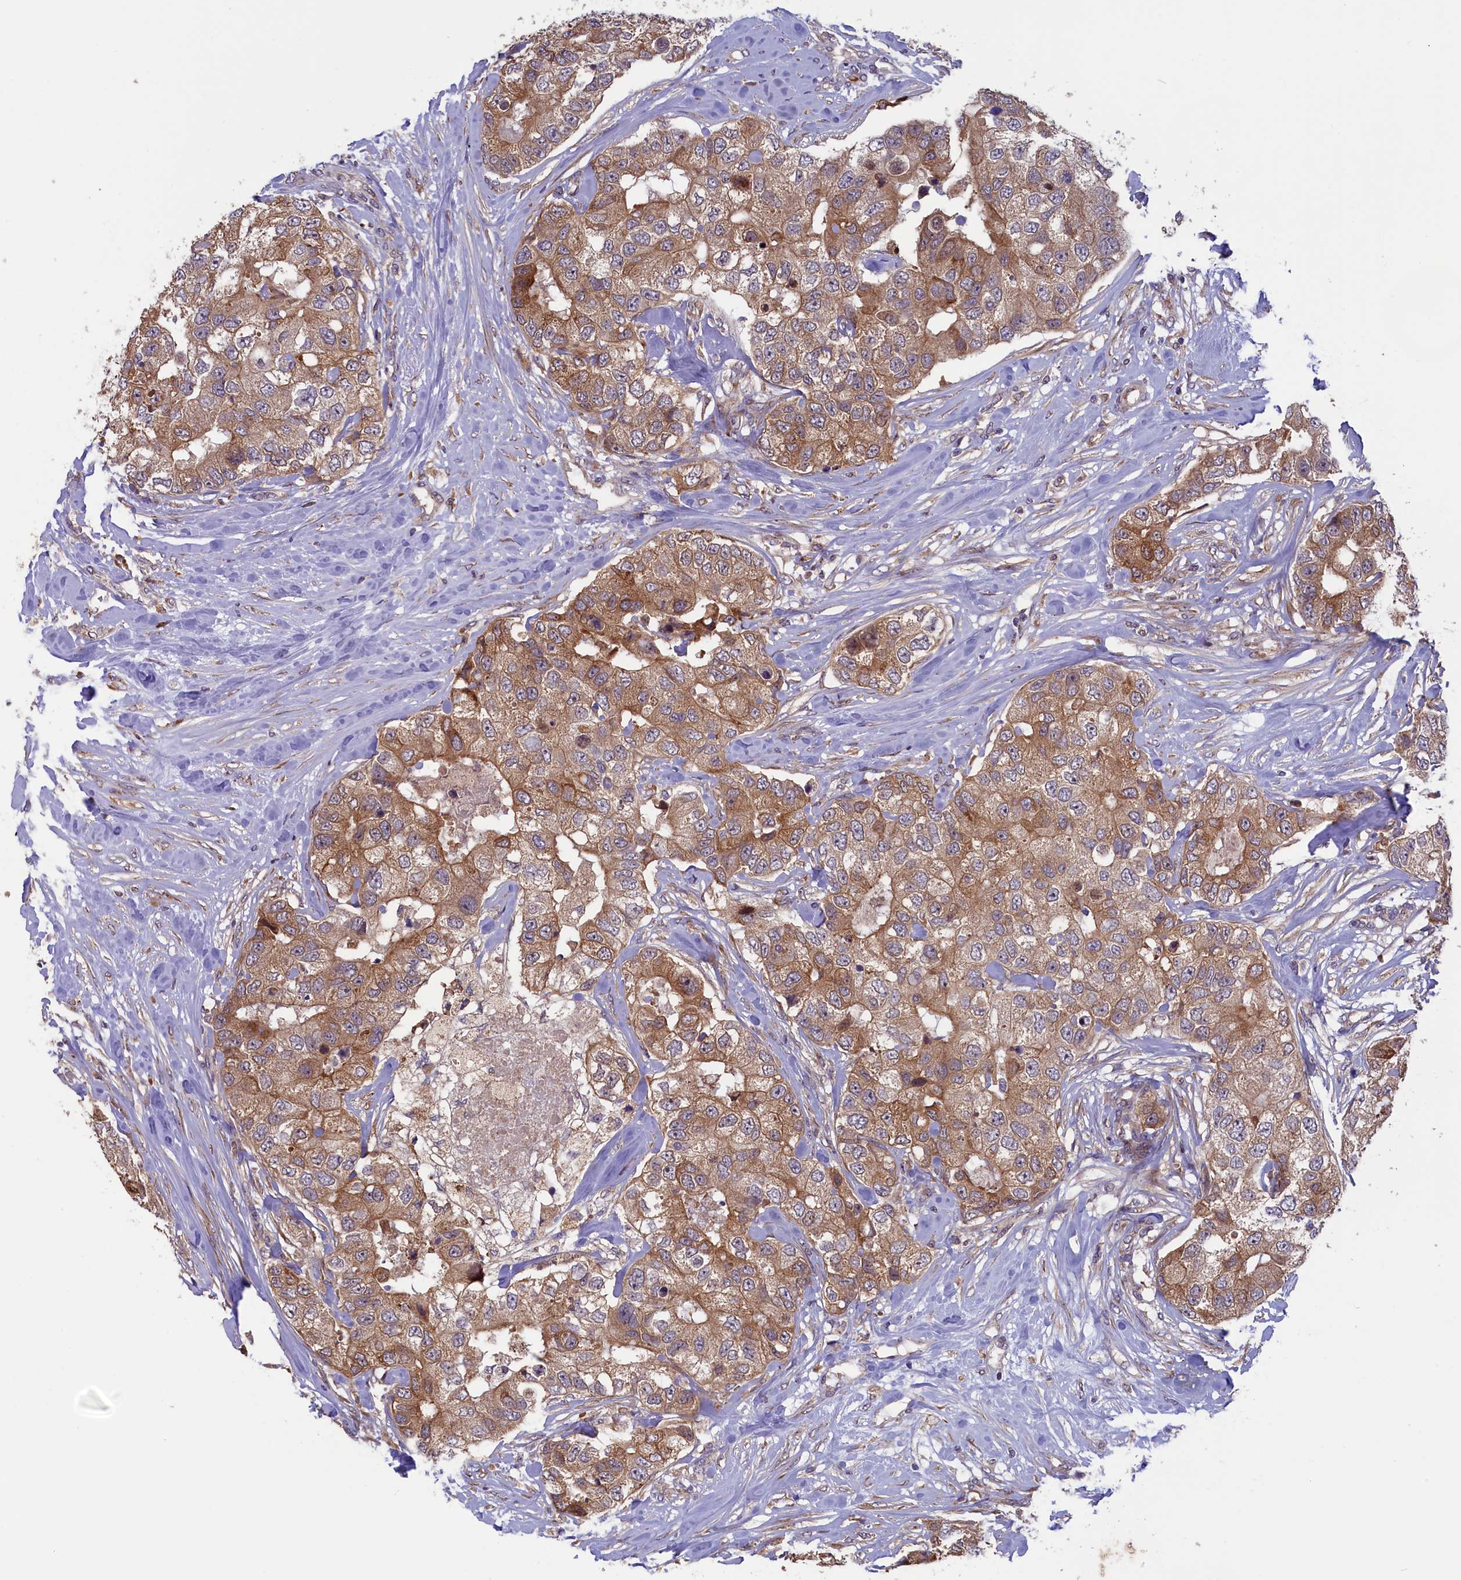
{"staining": {"intensity": "moderate", "quantity": ">75%", "location": "cytoplasmic/membranous"}, "tissue": "breast cancer", "cell_type": "Tumor cells", "image_type": "cancer", "snomed": [{"axis": "morphology", "description": "Duct carcinoma"}, {"axis": "topography", "description": "Breast"}], "caption": "Protein staining demonstrates moderate cytoplasmic/membranous staining in about >75% of tumor cells in breast cancer (infiltrating ductal carcinoma).", "gene": "CCDC9B", "patient": {"sex": "female", "age": 62}}